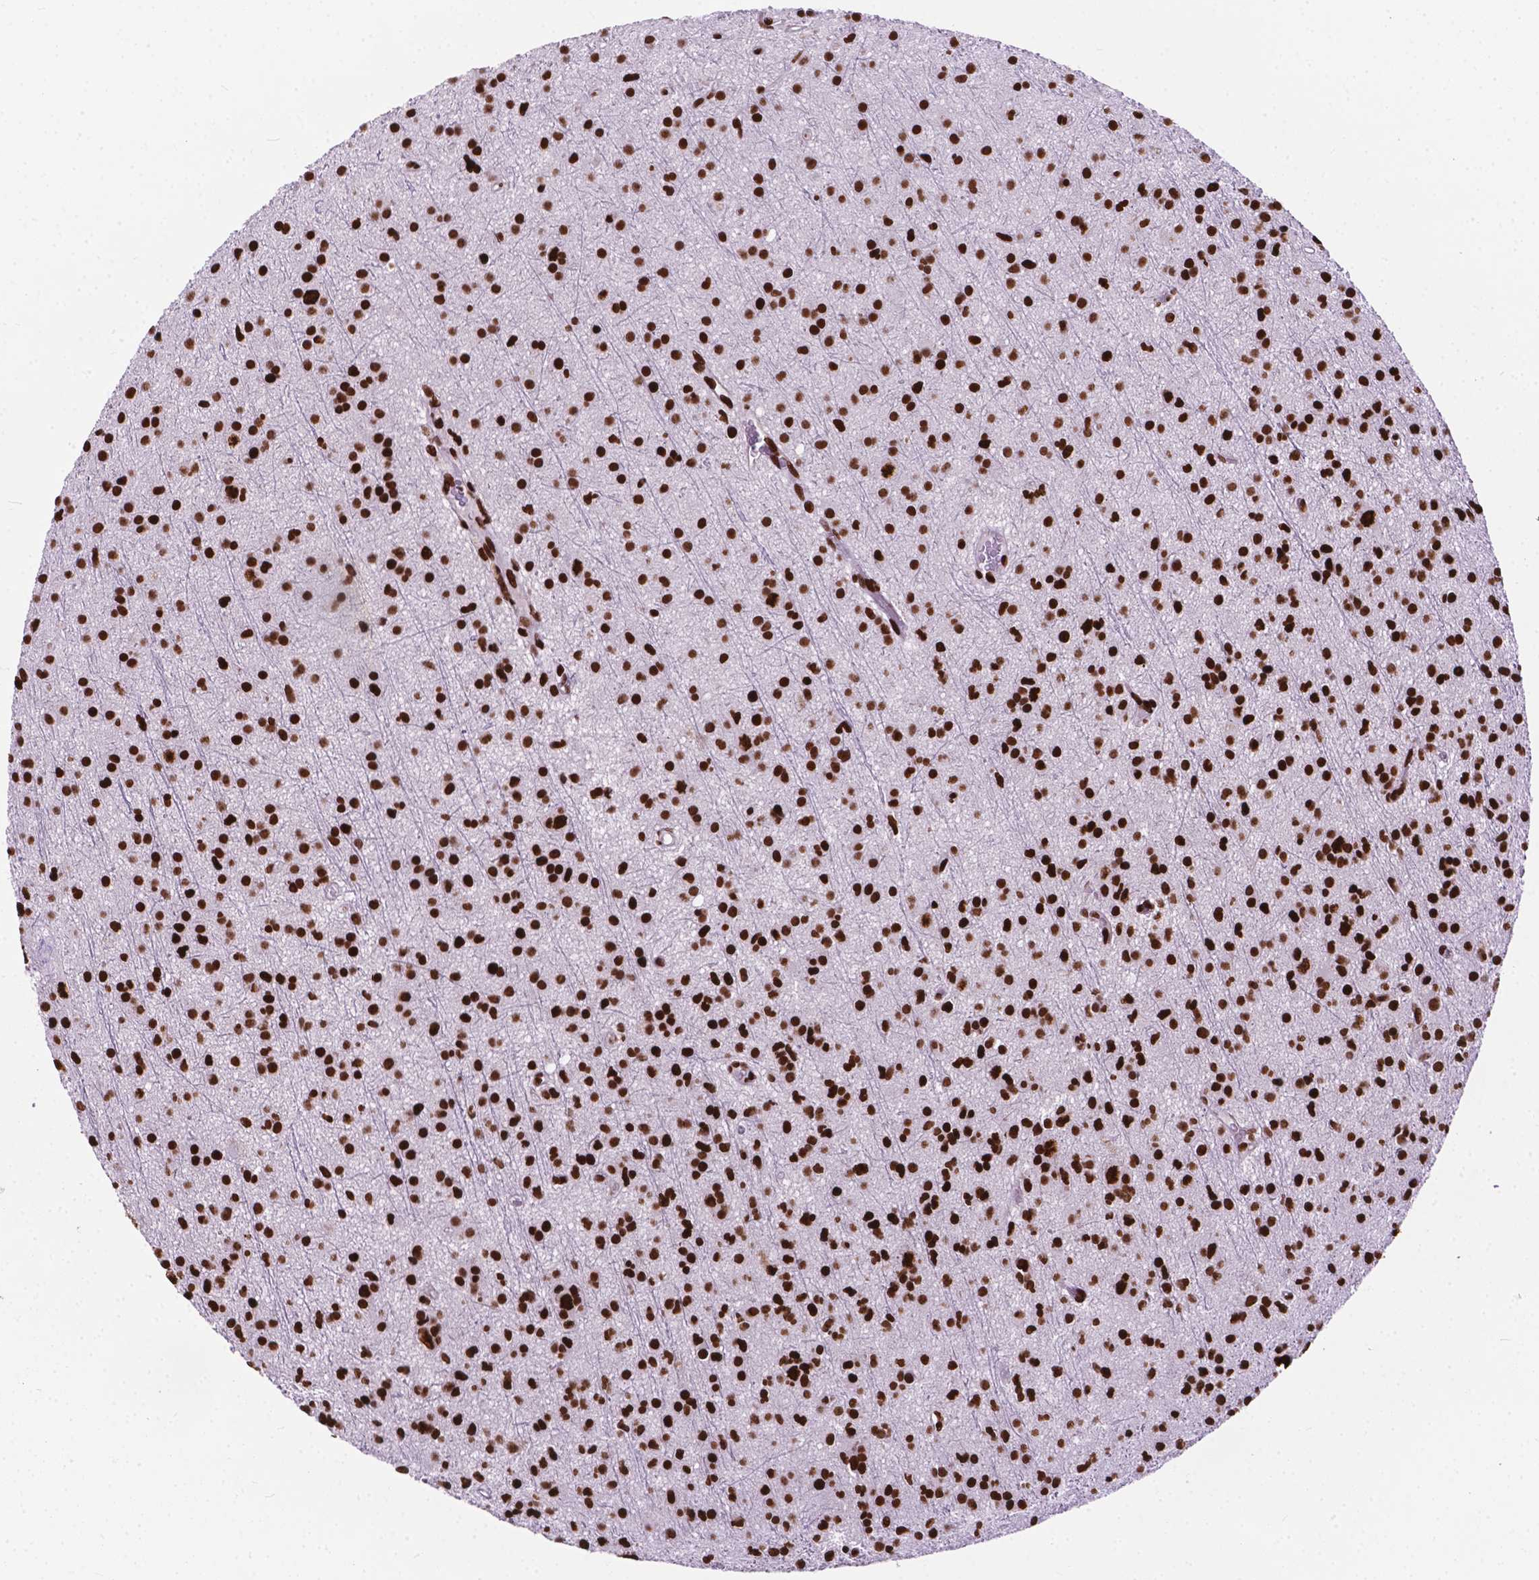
{"staining": {"intensity": "strong", "quantity": ">75%", "location": "nuclear"}, "tissue": "glioma", "cell_type": "Tumor cells", "image_type": "cancer", "snomed": [{"axis": "morphology", "description": "Glioma, malignant, Low grade"}, {"axis": "topography", "description": "Brain"}], "caption": "Glioma tissue shows strong nuclear expression in approximately >75% of tumor cells", "gene": "SMIM5", "patient": {"sex": "male", "age": 27}}